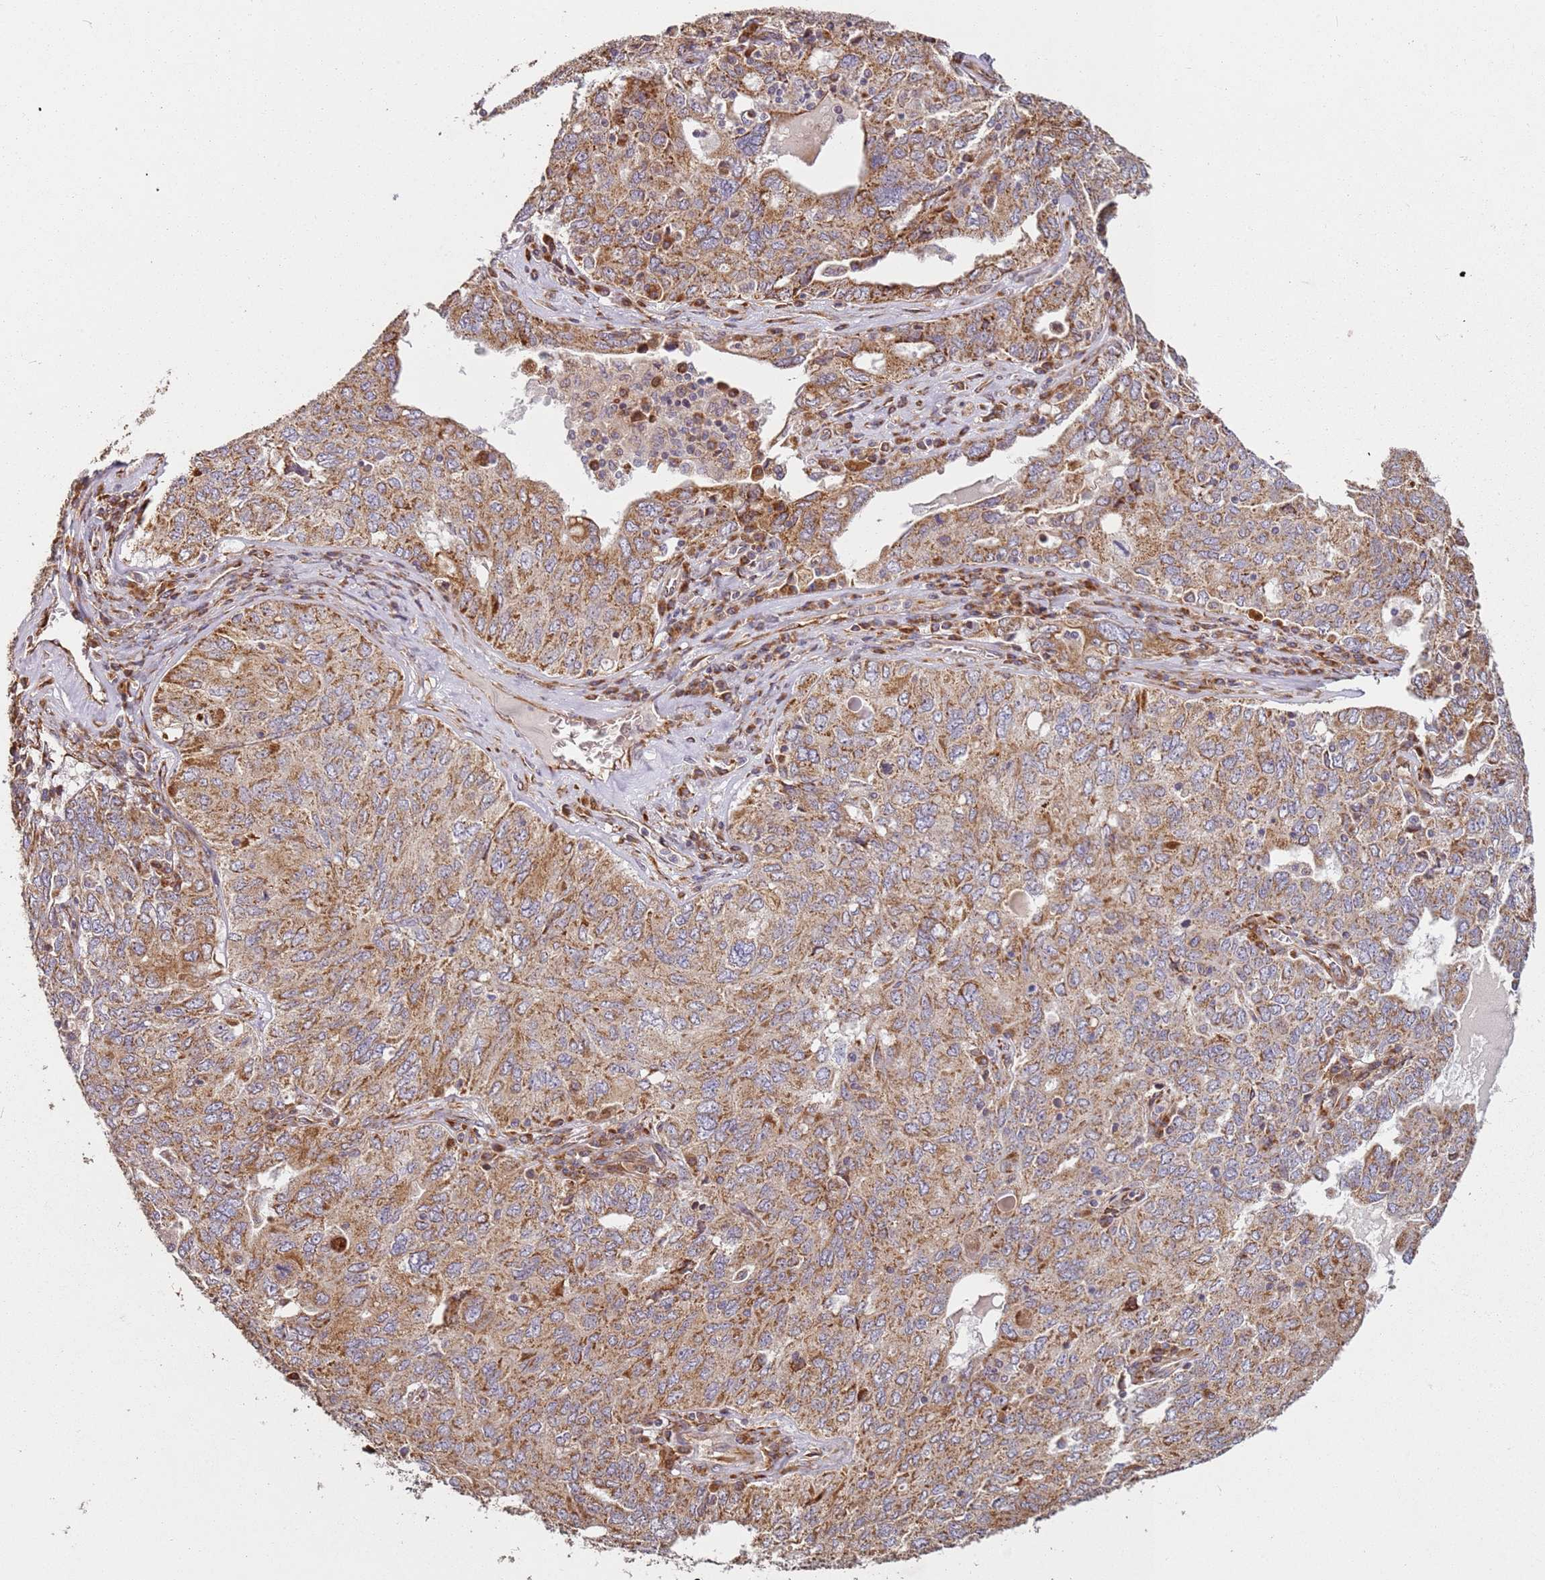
{"staining": {"intensity": "moderate", "quantity": ">75%", "location": "cytoplasmic/membranous"}, "tissue": "ovarian cancer", "cell_type": "Tumor cells", "image_type": "cancer", "snomed": [{"axis": "morphology", "description": "Carcinoma, endometroid"}, {"axis": "topography", "description": "Ovary"}], "caption": "Immunohistochemical staining of human endometroid carcinoma (ovarian) demonstrates medium levels of moderate cytoplasmic/membranous protein positivity in approximately >75% of tumor cells.", "gene": "ARFRP1", "patient": {"sex": "female", "age": 62}}